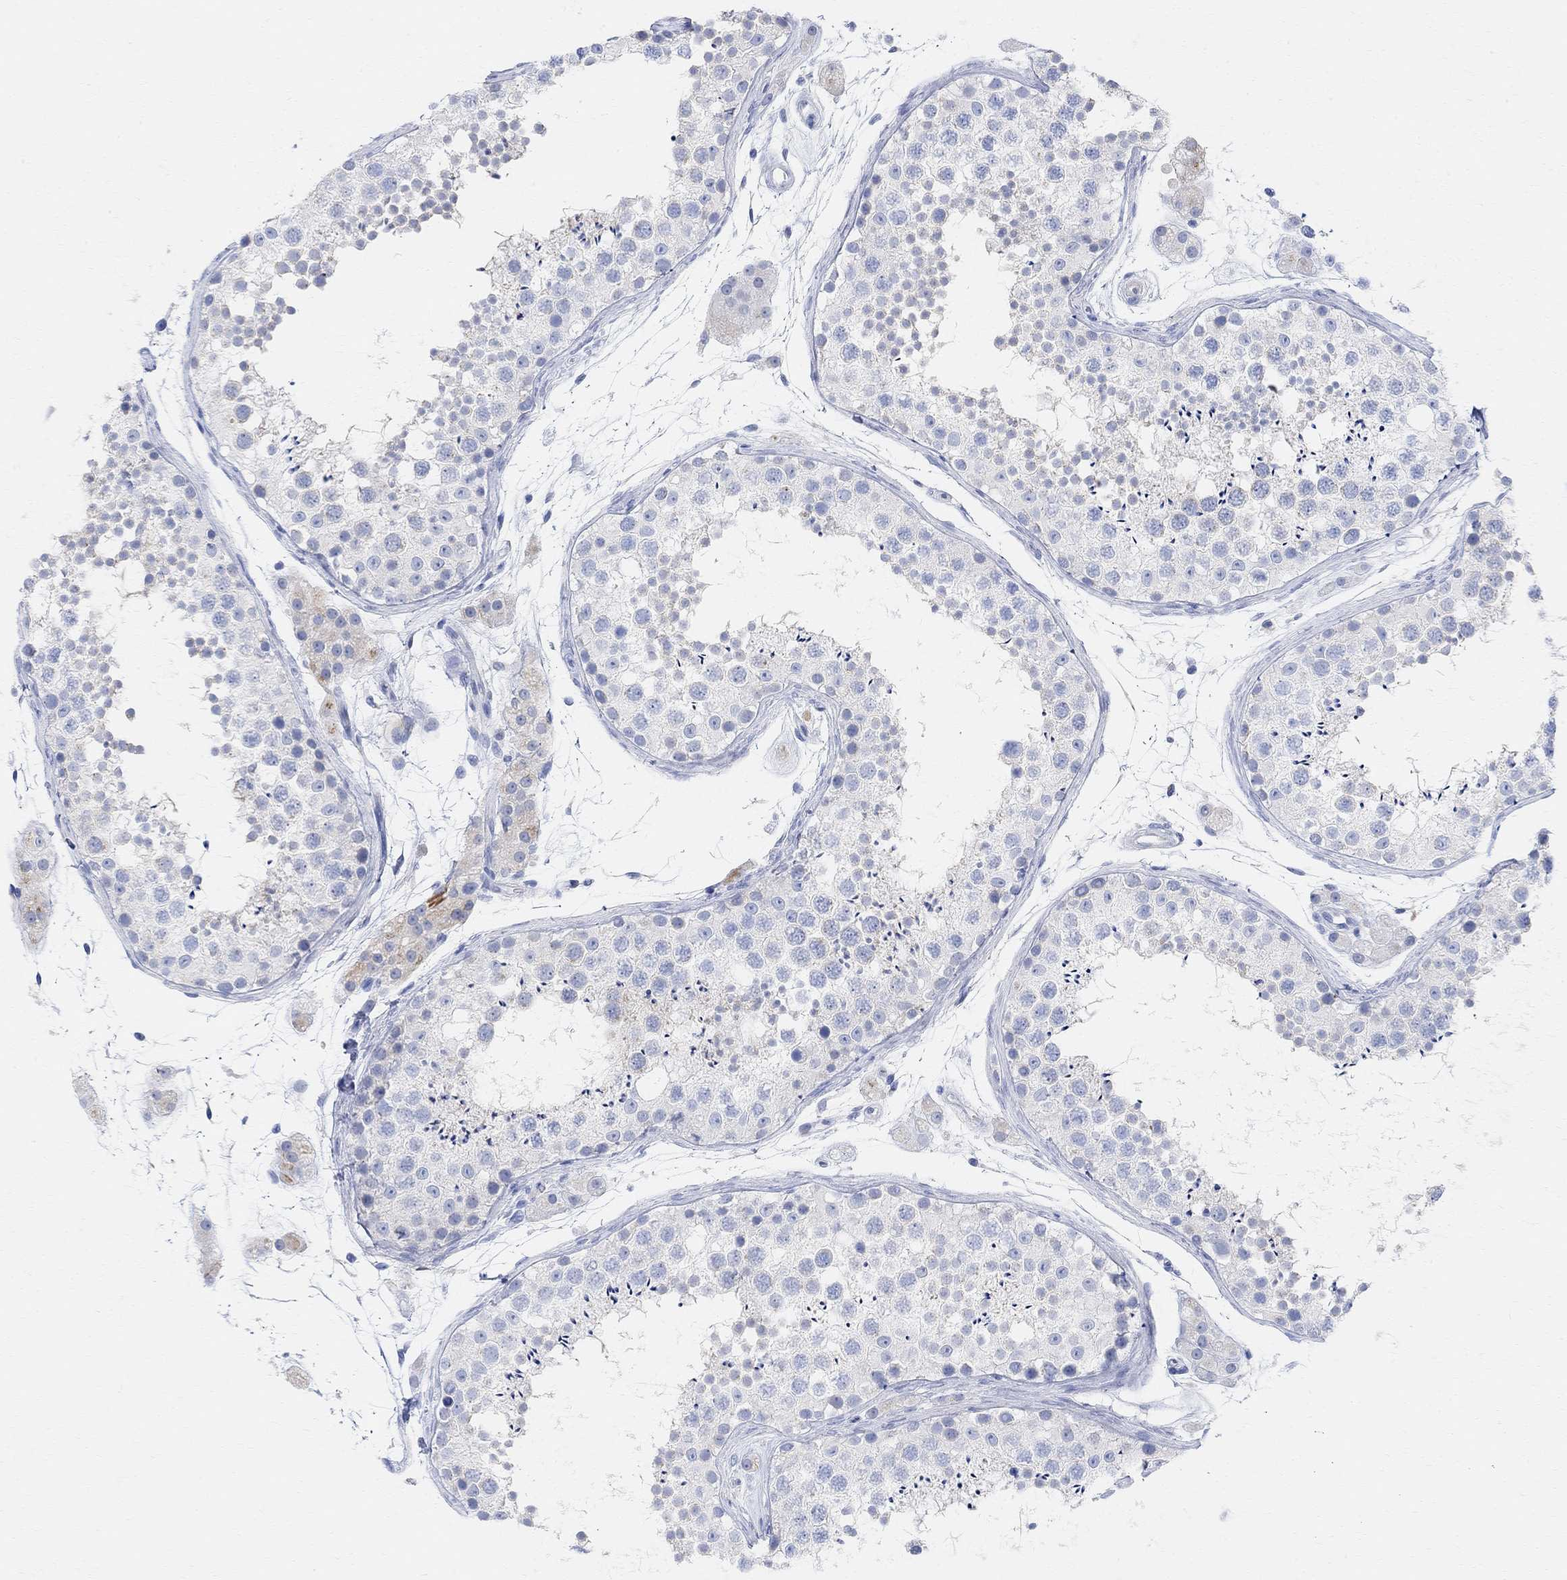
{"staining": {"intensity": "negative", "quantity": "none", "location": "none"}, "tissue": "testis", "cell_type": "Cells in seminiferous ducts", "image_type": "normal", "snomed": [{"axis": "morphology", "description": "Normal tissue, NOS"}, {"axis": "topography", "description": "Testis"}], "caption": "A high-resolution photomicrograph shows immunohistochemistry (IHC) staining of unremarkable testis, which shows no significant positivity in cells in seminiferous ducts. (DAB (3,3'-diaminobenzidine) IHC with hematoxylin counter stain).", "gene": "RETNLB", "patient": {"sex": "male", "age": 41}}